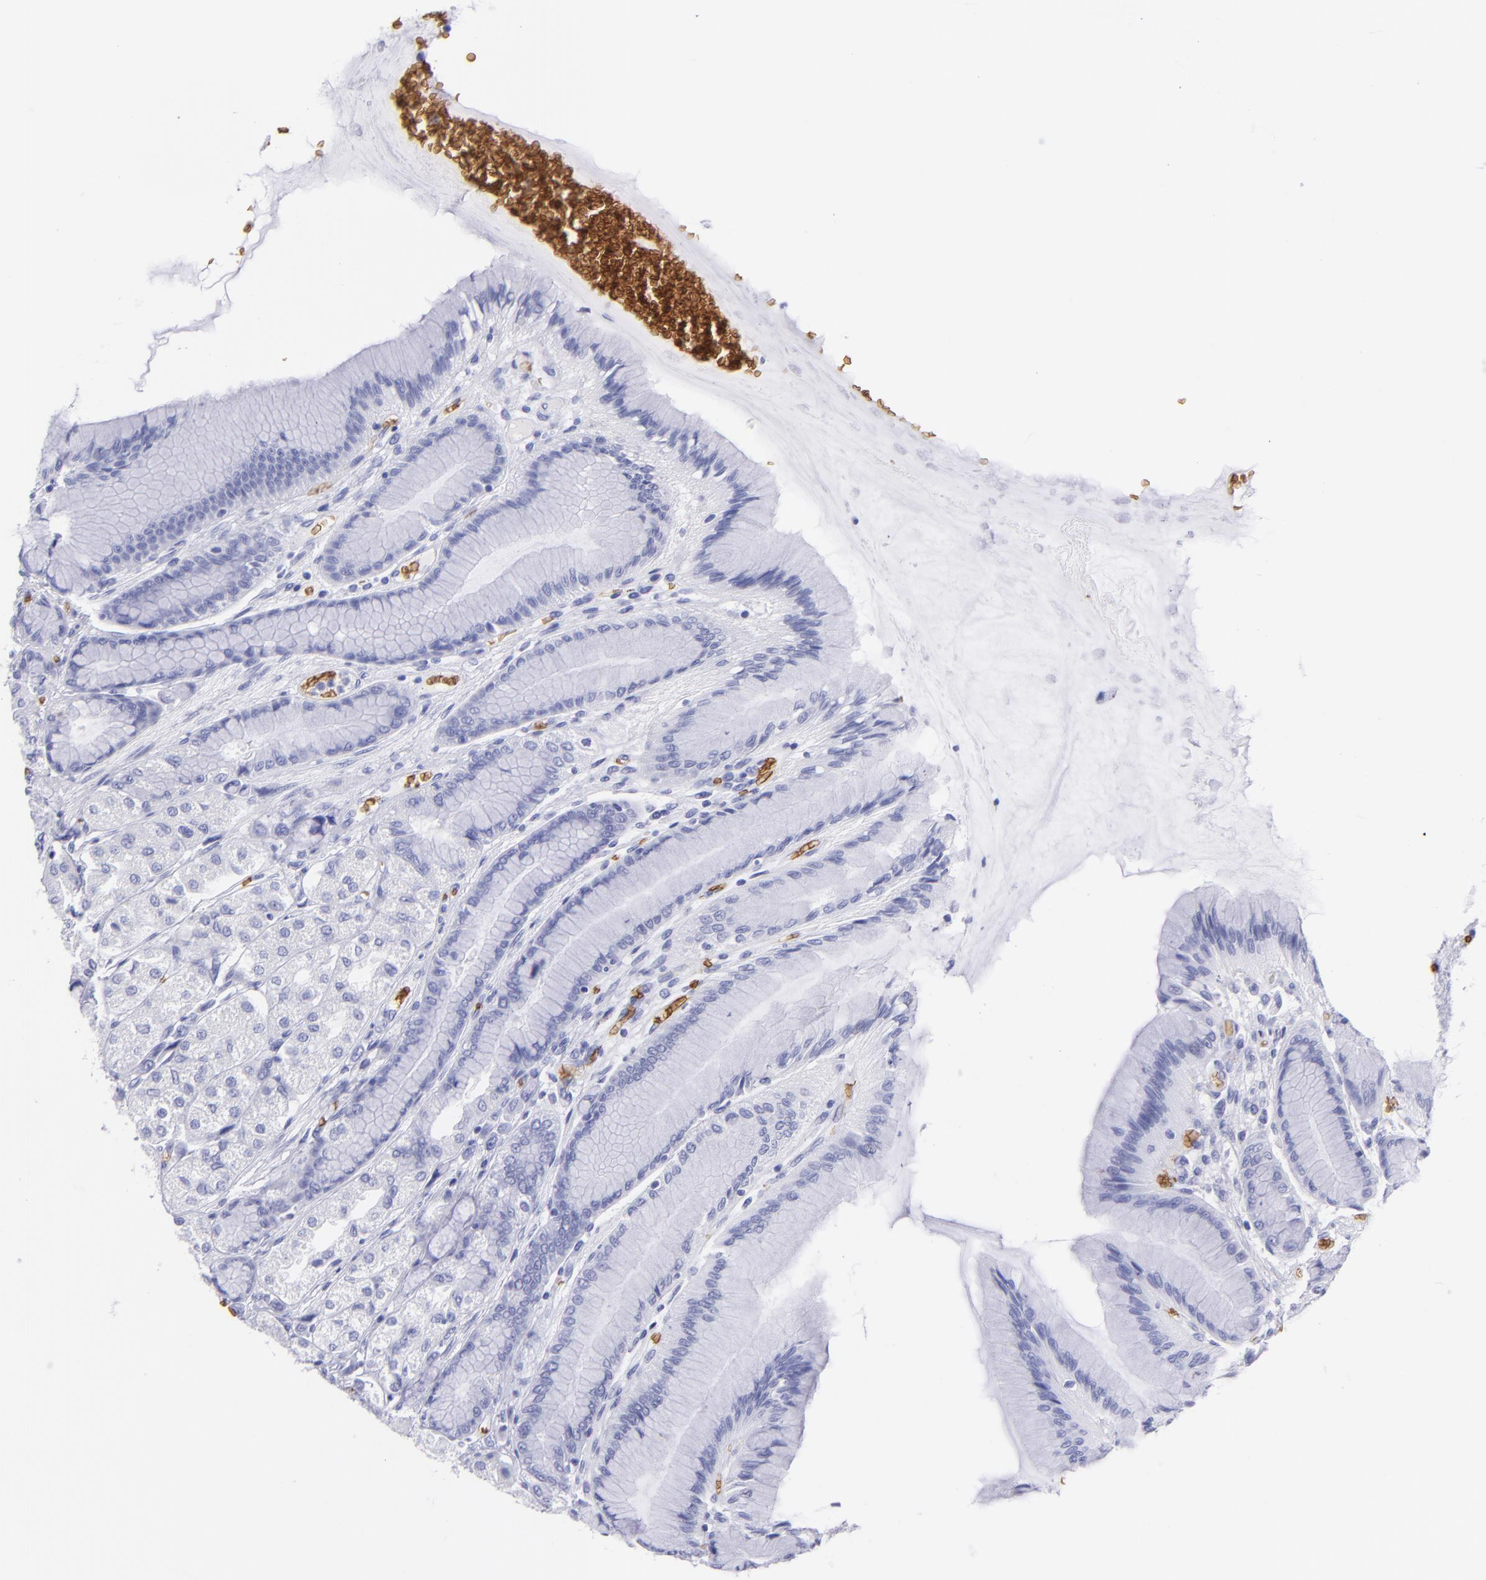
{"staining": {"intensity": "negative", "quantity": "none", "location": "none"}, "tissue": "stomach", "cell_type": "Glandular cells", "image_type": "normal", "snomed": [{"axis": "morphology", "description": "Normal tissue, NOS"}, {"axis": "morphology", "description": "Adenocarcinoma, NOS"}, {"axis": "topography", "description": "Stomach"}, {"axis": "topography", "description": "Stomach, lower"}], "caption": "Protein analysis of normal stomach displays no significant staining in glandular cells.", "gene": "GYPA", "patient": {"sex": "female", "age": 65}}